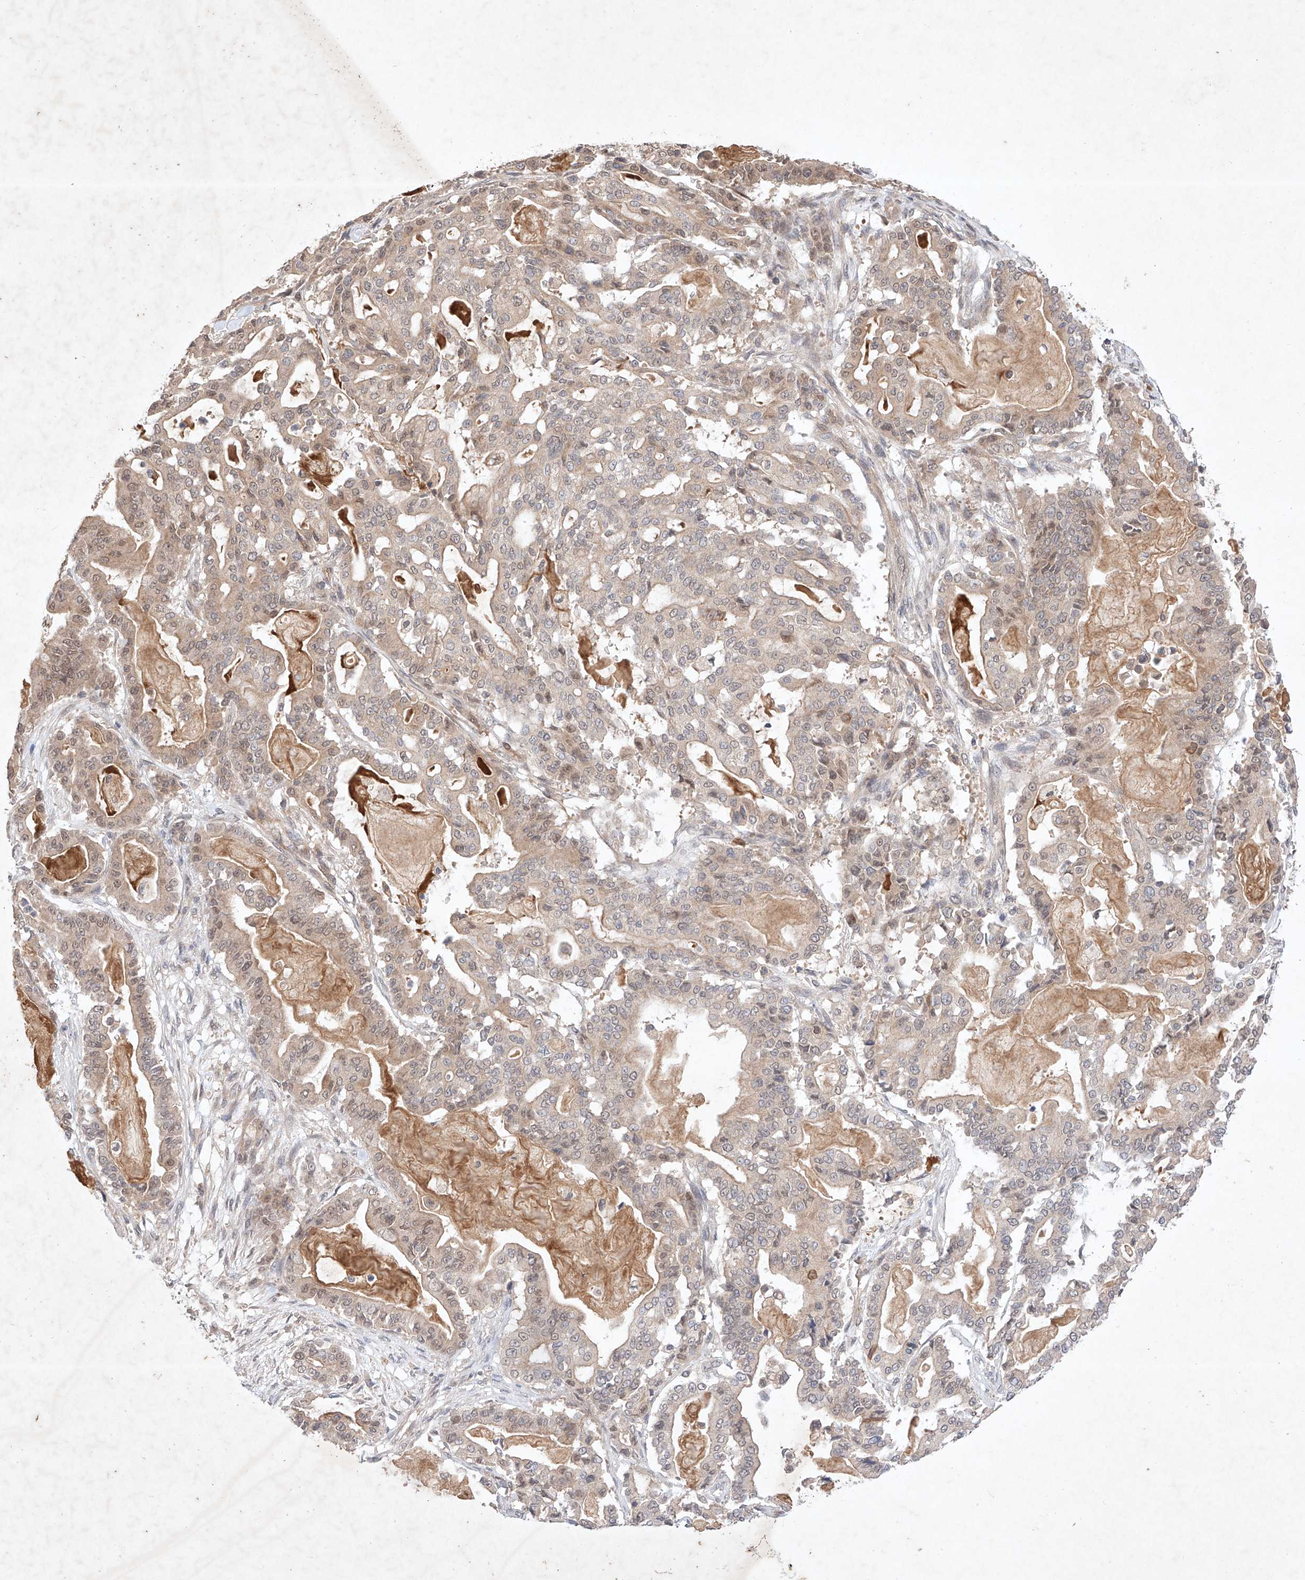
{"staining": {"intensity": "weak", "quantity": "25%-75%", "location": "cytoplasmic/membranous,nuclear"}, "tissue": "pancreatic cancer", "cell_type": "Tumor cells", "image_type": "cancer", "snomed": [{"axis": "morphology", "description": "Adenocarcinoma, NOS"}, {"axis": "topography", "description": "Pancreas"}], "caption": "A histopathology image of human pancreatic adenocarcinoma stained for a protein displays weak cytoplasmic/membranous and nuclear brown staining in tumor cells.", "gene": "ZNF124", "patient": {"sex": "male", "age": 63}}